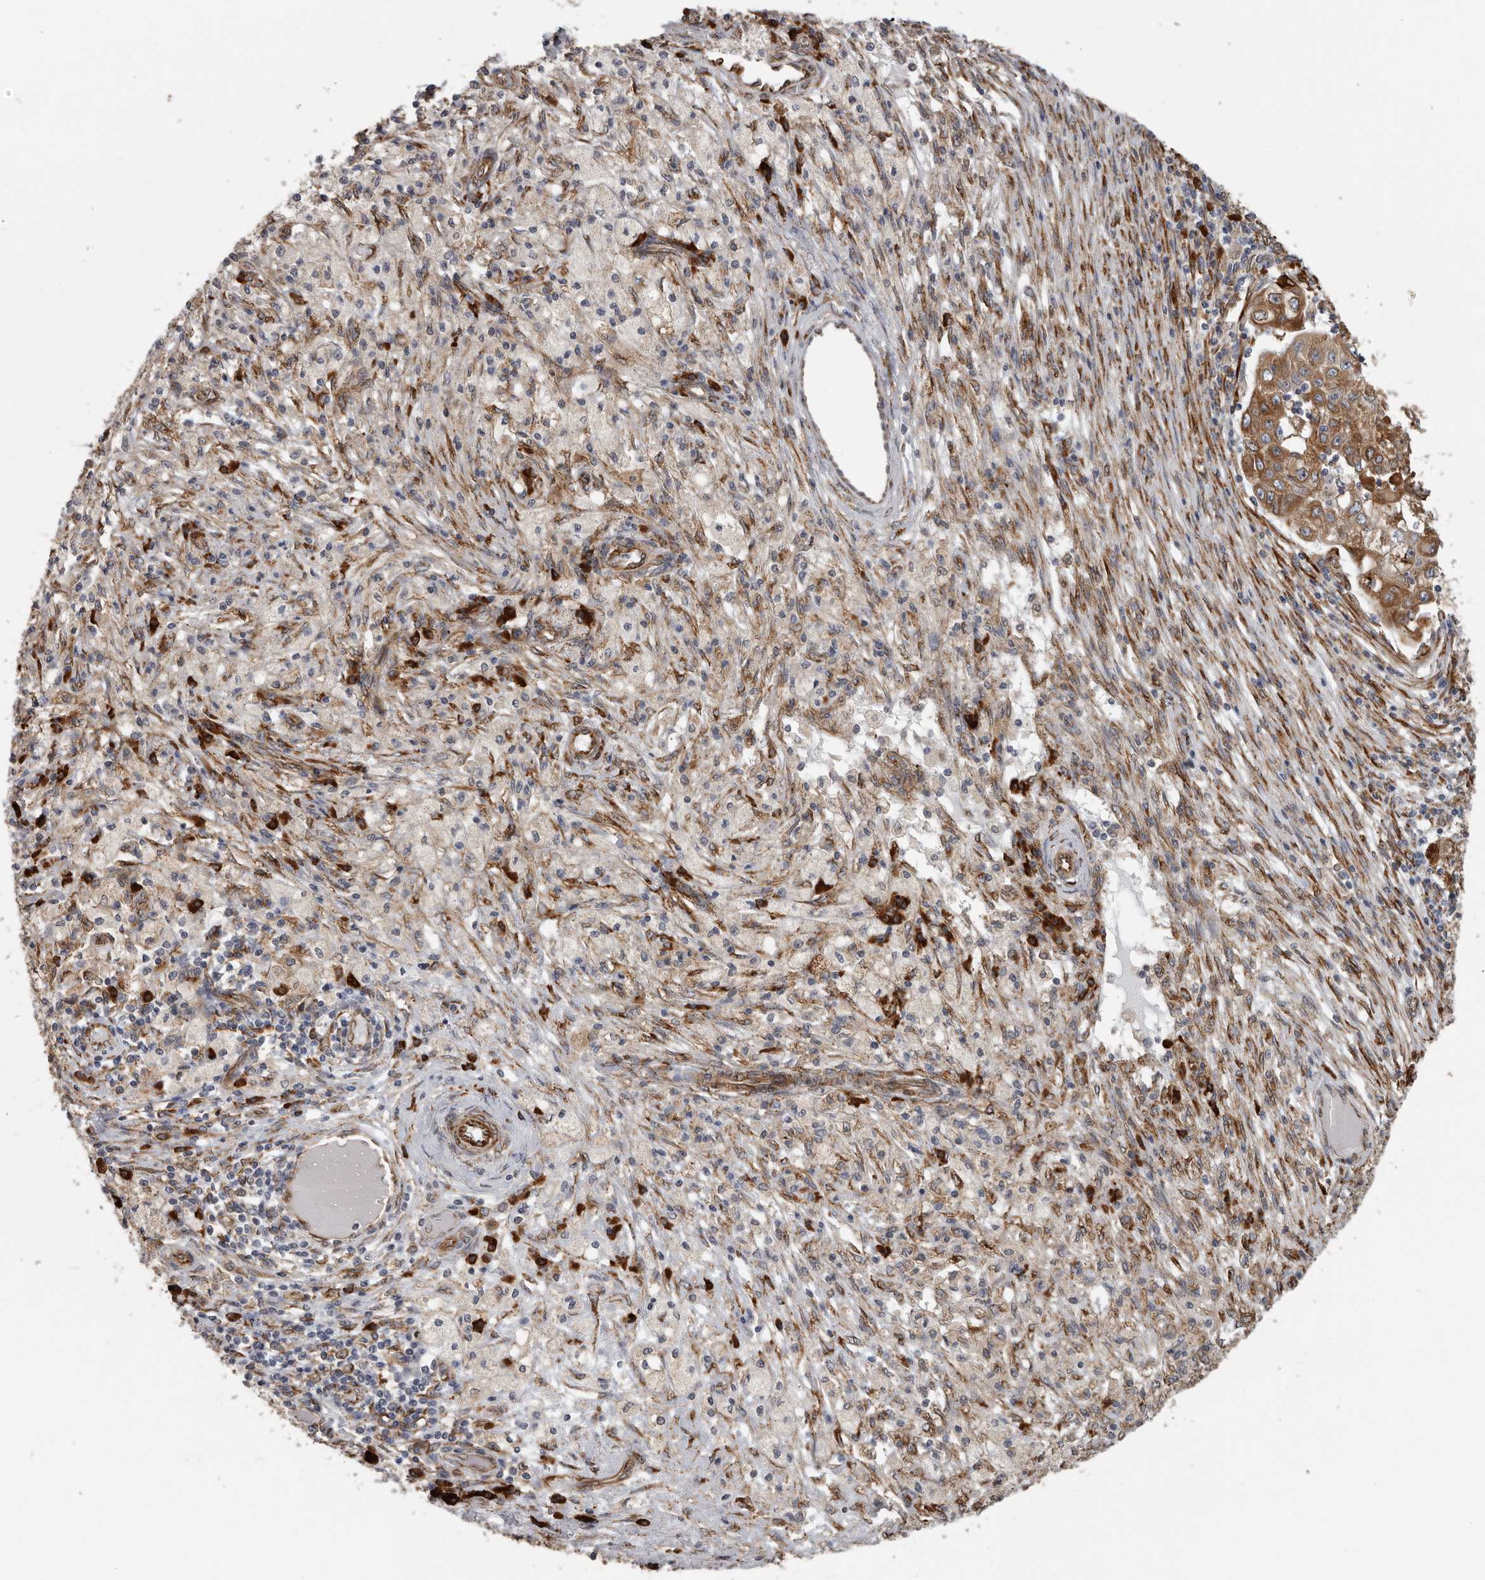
{"staining": {"intensity": "moderate", "quantity": ">75%", "location": "cytoplasmic/membranous"}, "tissue": "ovarian cancer", "cell_type": "Tumor cells", "image_type": "cancer", "snomed": [{"axis": "morphology", "description": "Carcinoma, endometroid"}, {"axis": "topography", "description": "Ovary"}], "caption": "Immunohistochemistry (IHC) (DAB (3,3'-diaminobenzidine)) staining of endometroid carcinoma (ovarian) reveals moderate cytoplasmic/membranous protein staining in about >75% of tumor cells.", "gene": "CEP350", "patient": {"sex": "female", "age": 42}}